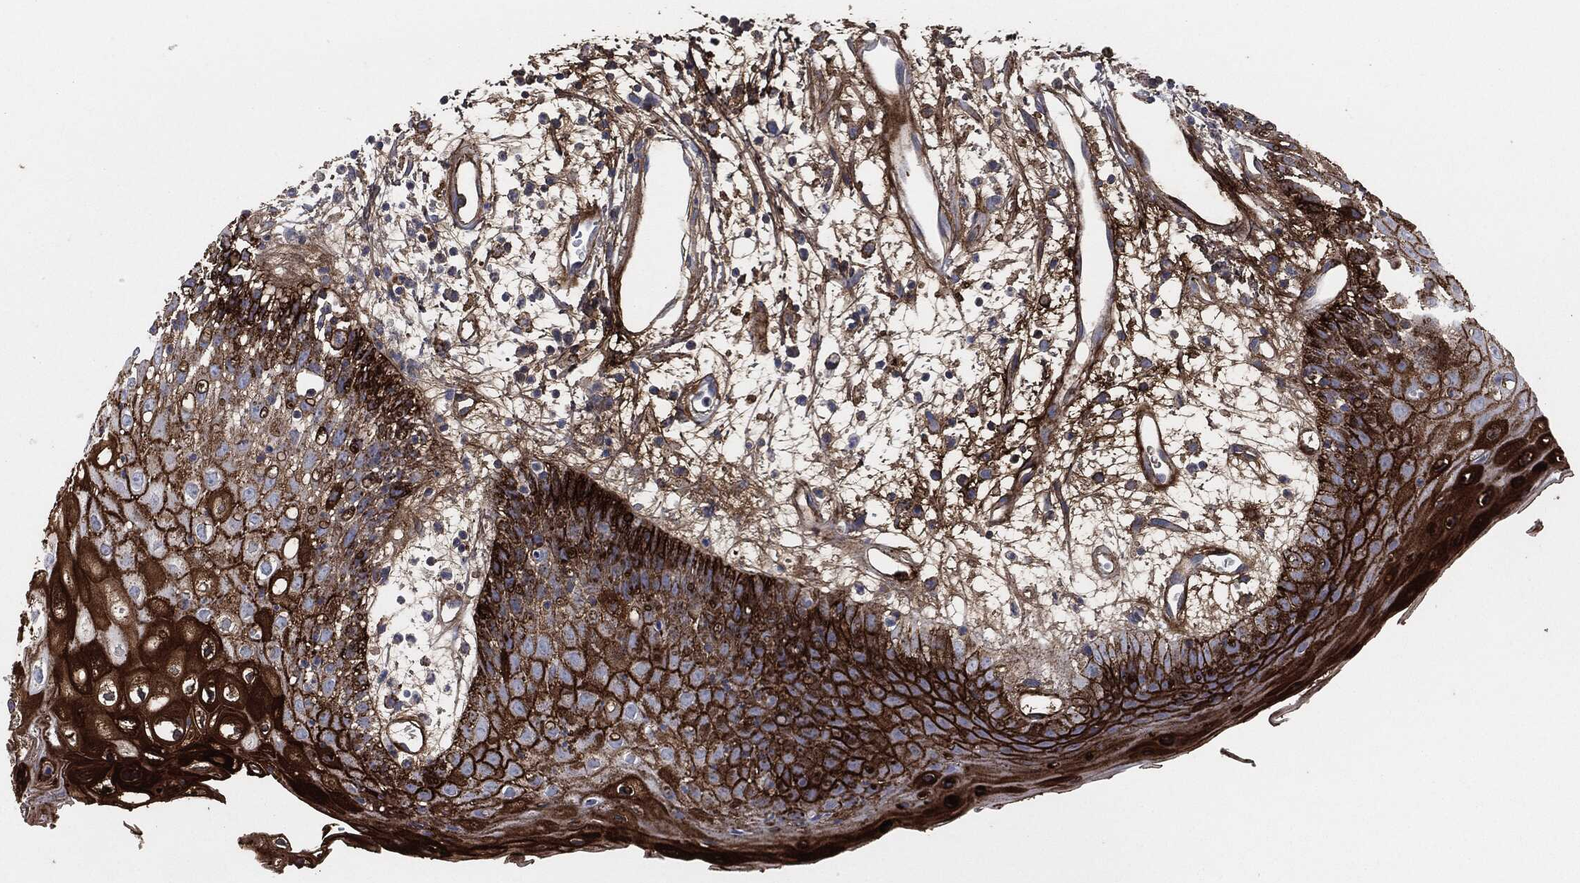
{"staining": {"intensity": "strong", "quantity": ">75%", "location": "cytoplasmic/membranous"}, "tissue": "oral mucosa", "cell_type": "Squamous epithelial cells", "image_type": "normal", "snomed": [{"axis": "morphology", "description": "Normal tissue, NOS"}, {"axis": "morphology", "description": "Squamous cell carcinoma, NOS"}, {"axis": "topography", "description": "Skeletal muscle"}, {"axis": "topography", "description": "Oral tissue"}, {"axis": "topography", "description": "Head-Neck"}], "caption": "A micrograph of oral mucosa stained for a protein reveals strong cytoplasmic/membranous brown staining in squamous epithelial cells. The staining was performed using DAB (3,3'-diaminobenzidine) to visualize the protein expression in brown, while the nuclei were stained in blue with hematoxylin (Magnification: 20x).", "gene": "APOB", "patient": {"sex": "female", "age": 84}}